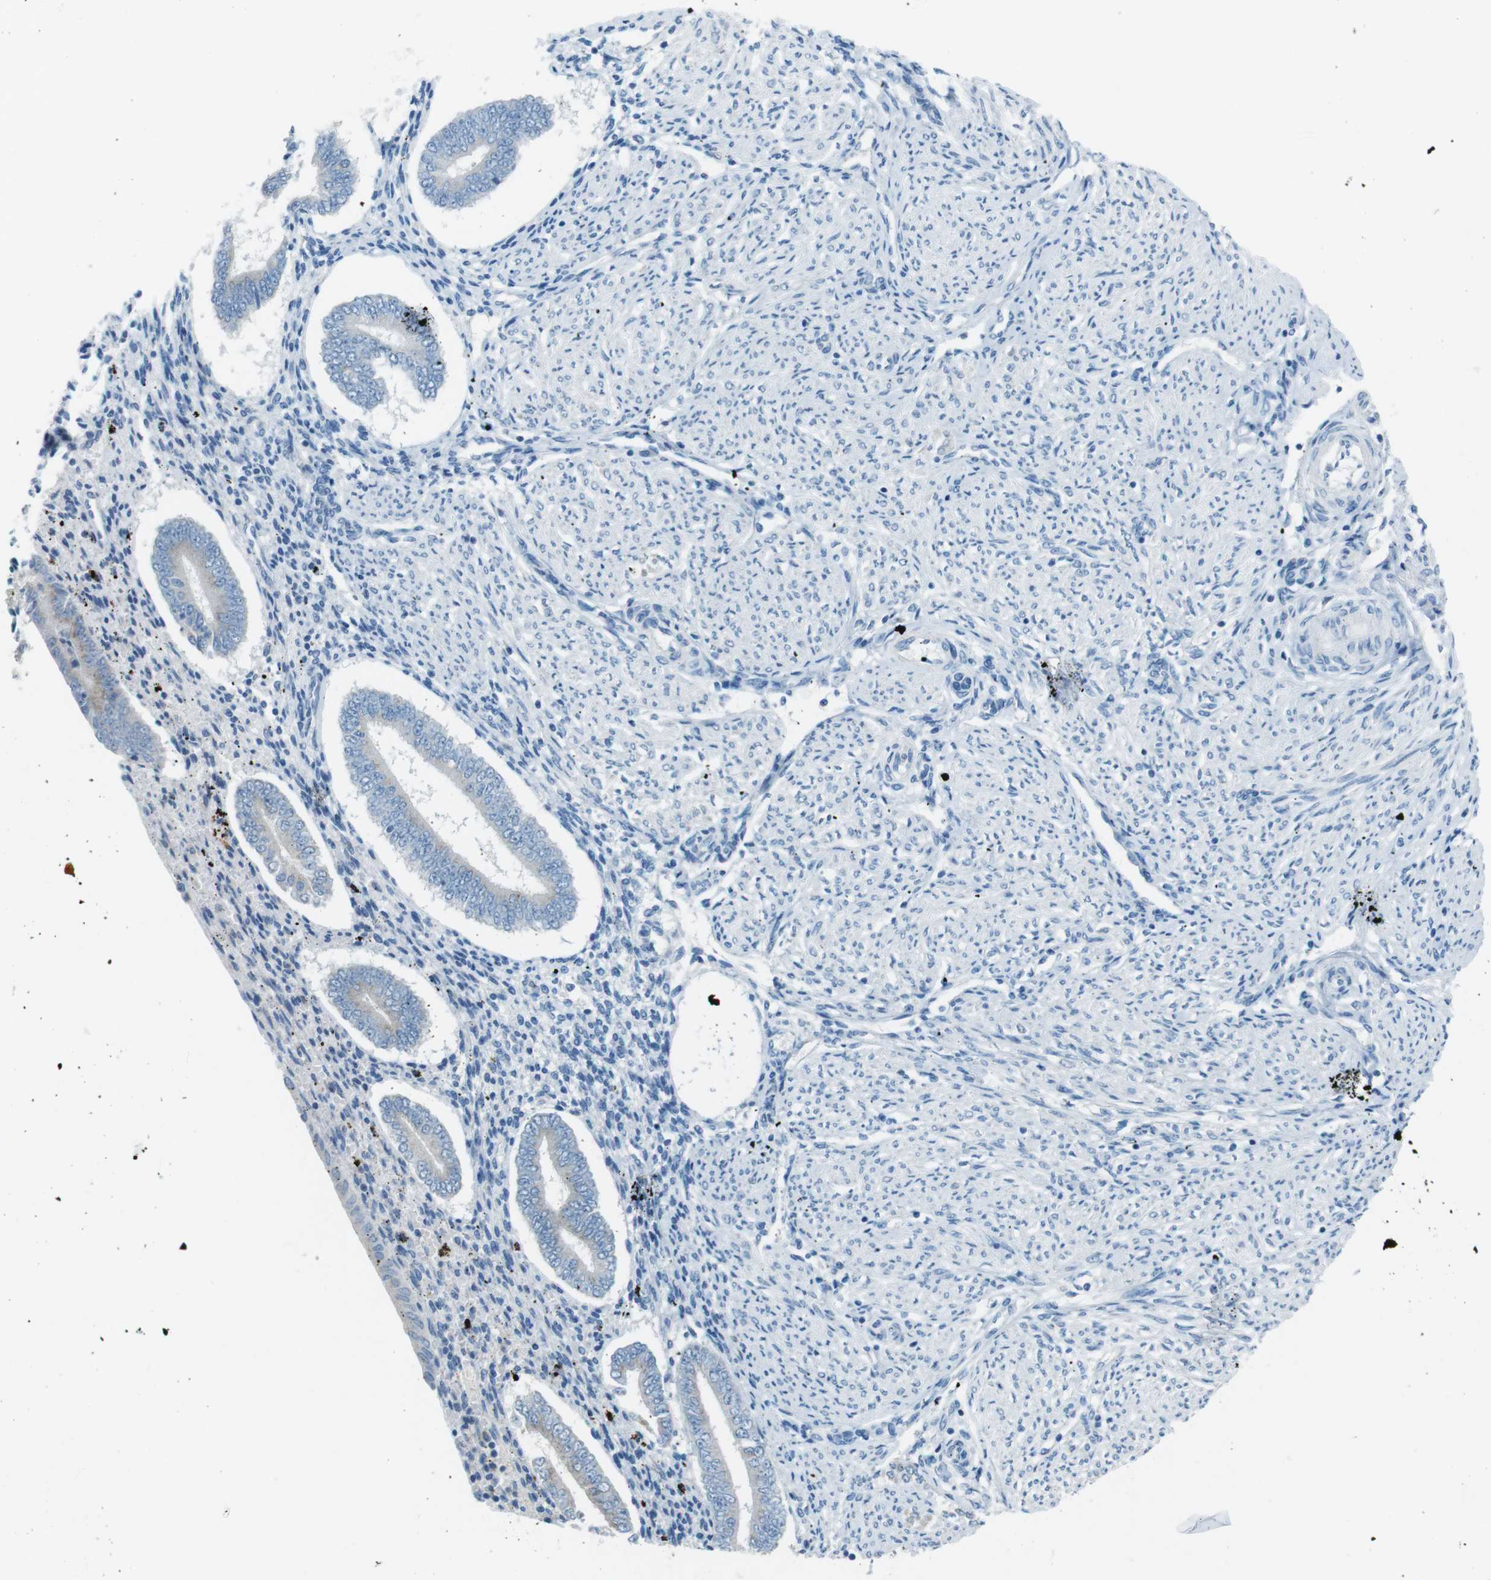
{"staining": {"intensity": "weak", "quantity": "<25%", "location": "cytoplasmic/membranous"}, "tissue": "endometrium", "cell_type": "Cells in endometrial stroma", "image_type": "normal", "snomed": [{"axis": "morphology", "description": "Normal tissue, NOS"}, {"axis": "topography", "description": "Endometrium"}], "caption": "An immunohistochemistry (IHC) micrograph of normal endometrium is shown. There is no staining in cells in endometrial stroma of endometrium. (Brightfield microscopy of DAB (3,3'-diaminobenzidine) immunohistochemistry (IHC) at high magnification).", "gene": "TXNDC15", "patient": {"sex": "female", "age": 42}}